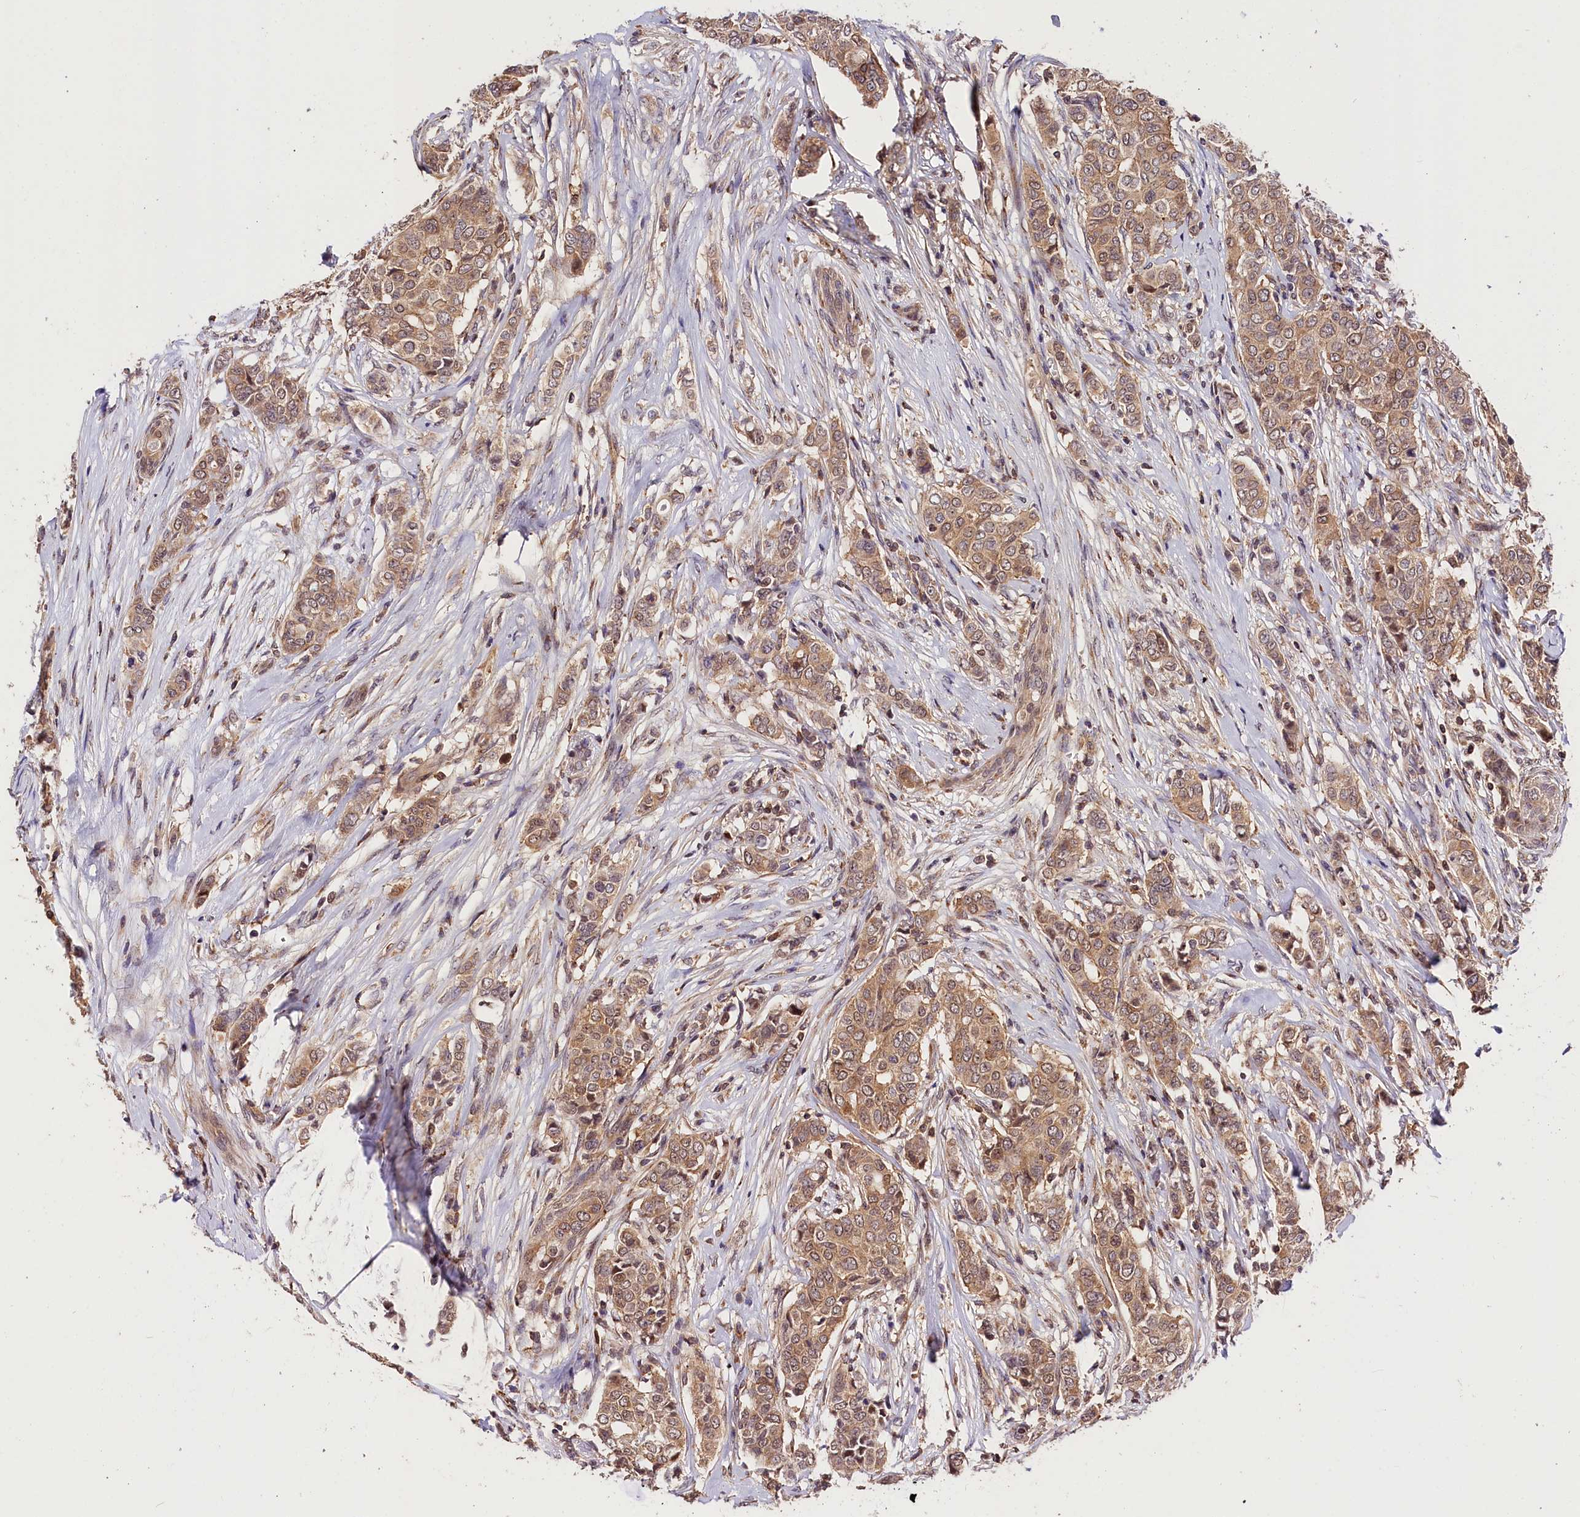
{"staining": {"intensity": "moderate", "quantity": ">75%", "location": "cytoplasmic/membranous"}, "tissue": "breast cancer", "cell_type": "Tumor cells", "image_type": "cancer", "snomed": [{"axis": "morphology", "description": "Lobular carcinoma"}, {"axis": "topography", "description": "Breast"}], "caption": "IHC photomicrograph of neoplastic tissue: human breast cancer stained using immunohistochemistry (IHC) exhibits medium levels of moderate protein expression localized specifically in the cytoplasmic/membranous of tumor cells, appearing as a cytoplasmic/membranous brown color.", "gene": "CHORDC1", "patient": {"sex": "female", "age": 51}}